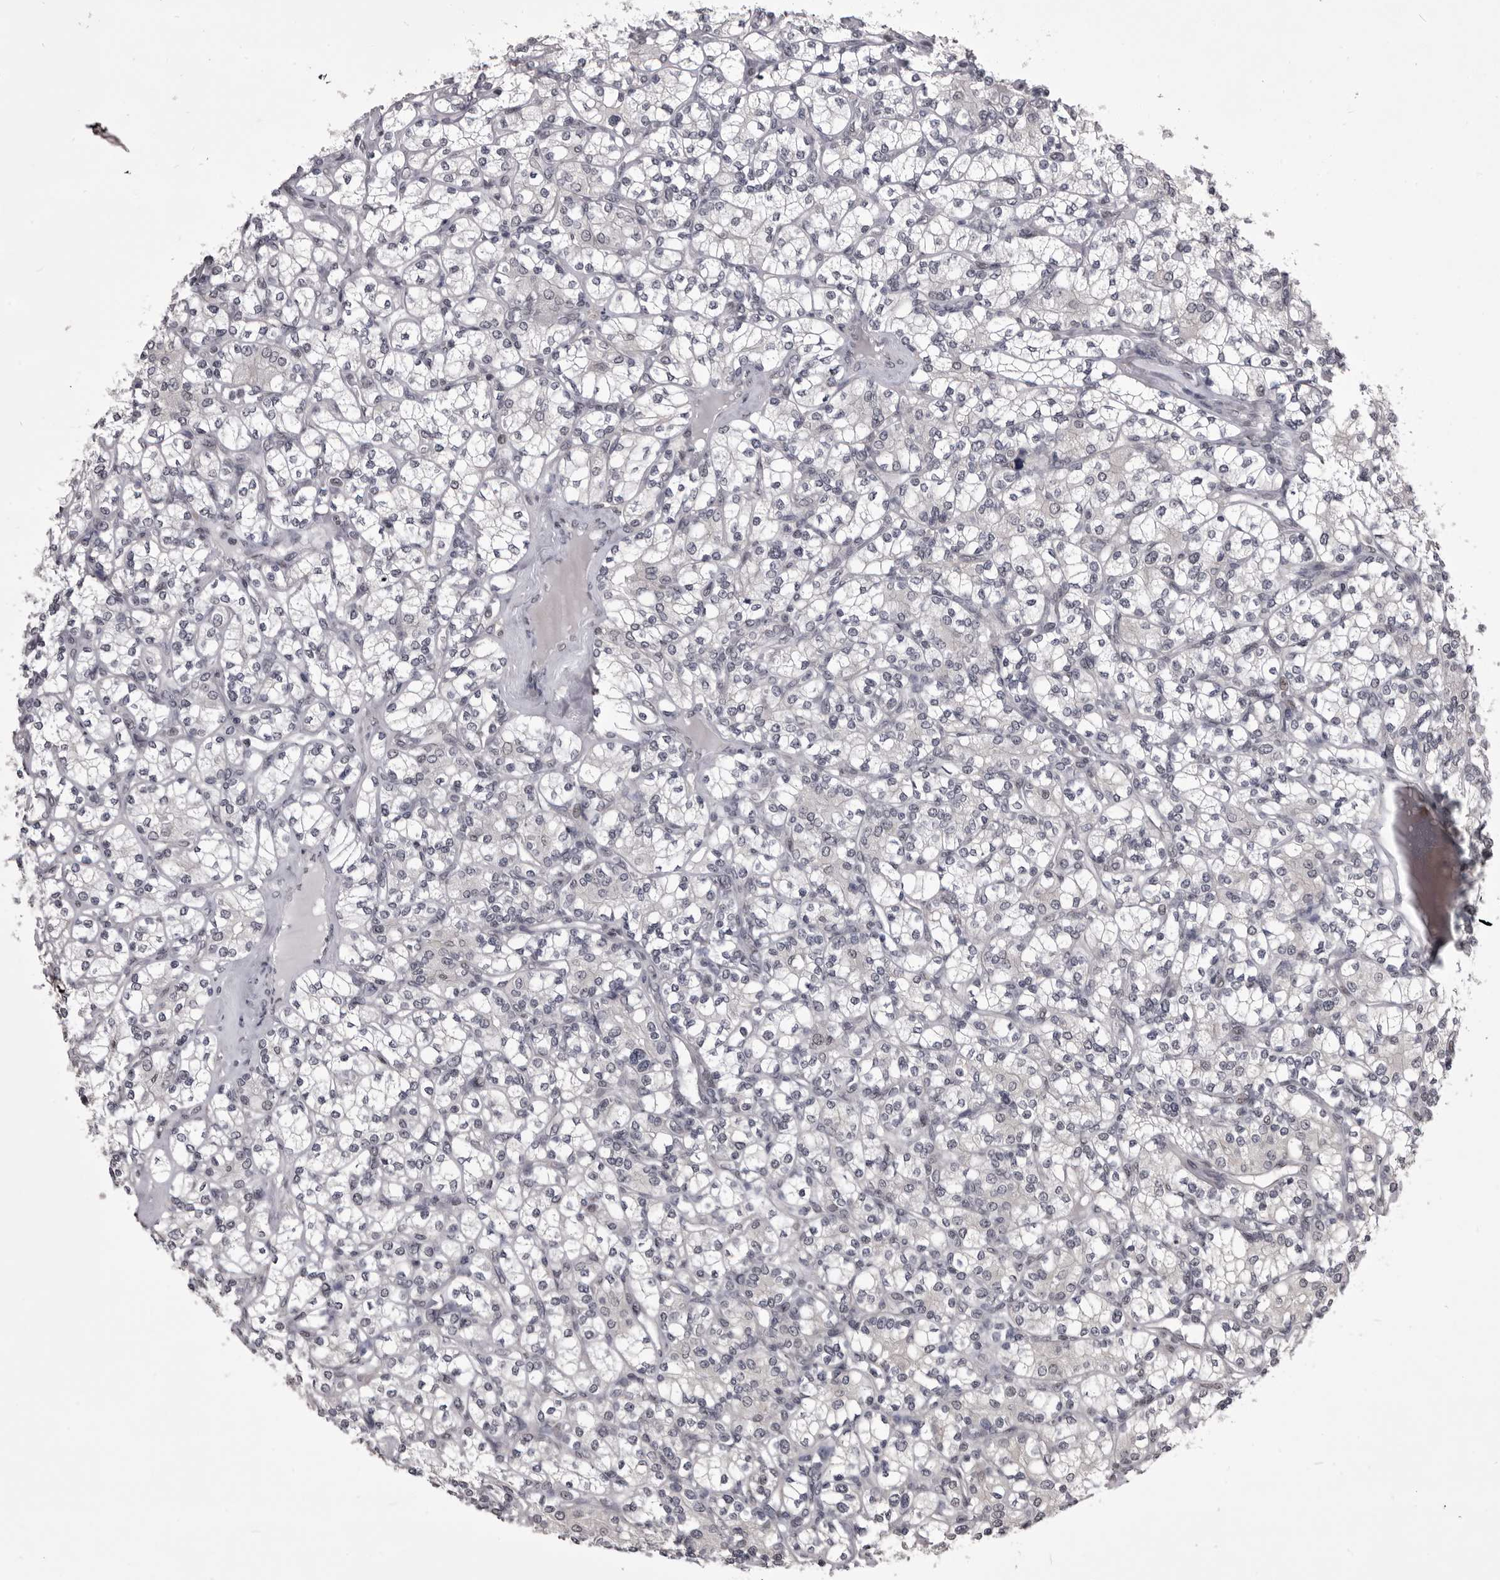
{"staining": {"intensity": "negative", "quantity": "none", "location": "none"}, "tissue": "renal cancer", "cell_type": "Tumor cells", "image_type": "cancer", "snomed": [{"axis": "morphology", "description": "Adenocarcinoma, NOS"}, {"axis": "topography", "description": "Kidney"}], "caption": "Renal cancer (adenocarcinoma) stained for a protein using immunohistochemistry (IHC) shows no positivity tumor cells.", "gene": "PRPF3", "patient": {"sex": "male", "age": 77}}